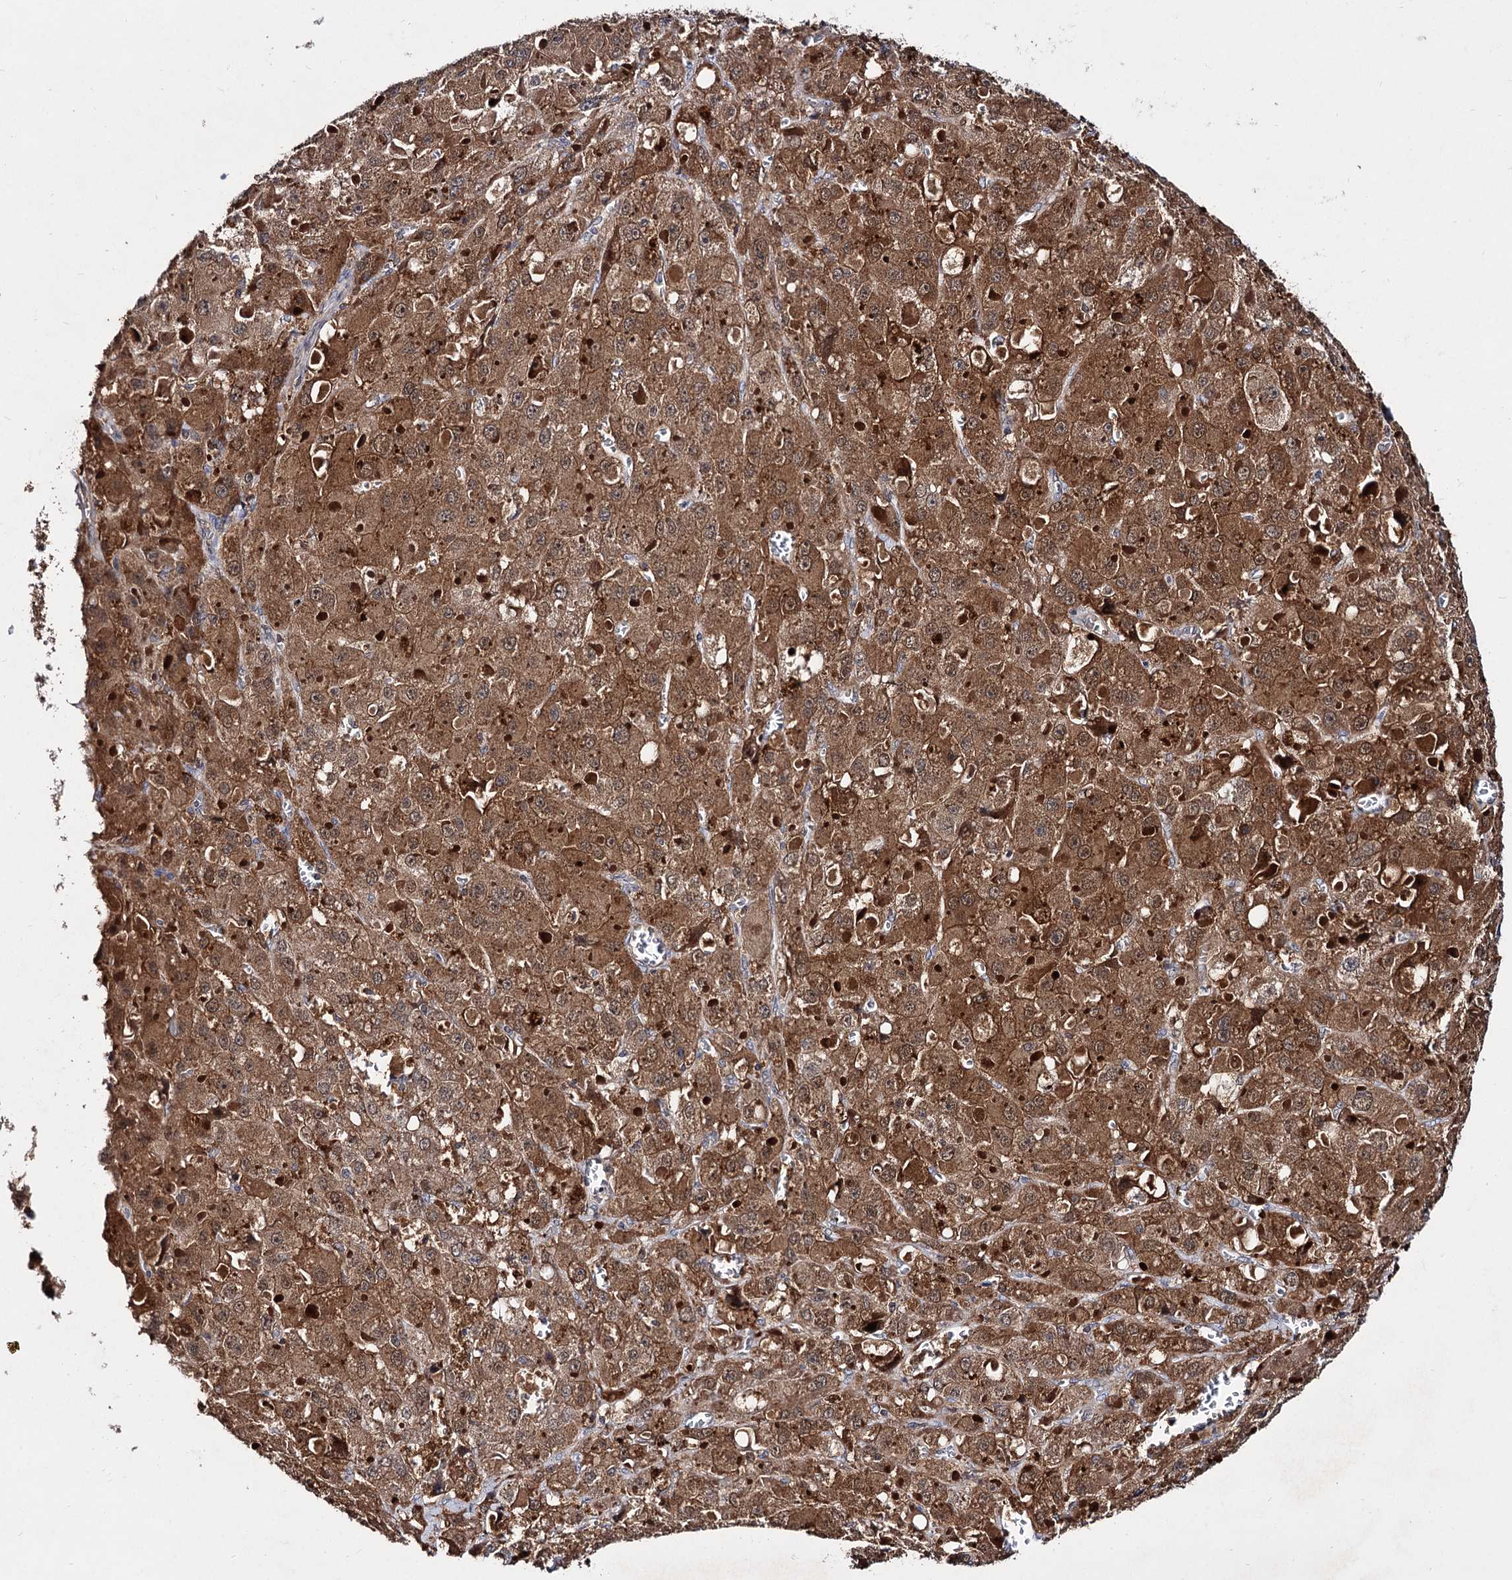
{"staining": {"intensity": "moderate", "quantity": ">75%", "location": "cytoplasmic/membranous"}, "tissue": "liver cancer", "cell_type": "Tumor cells", "image_type": "cancer", "snomed": [{"axis": "morphology", "description": "Carcinoma, Hepatocellular, NOS"}, {"axis": "topography", "description": "Liver"}], "caption": "This is an image of immunohistochemistry (IHC) staining of hepatocellular carcinoma (liver), which shows moderate positivity in the cytoplasmic/membranous of tumor cells.", "gene": "ACTR6", "patient": {"sex": "female", "age": 73}}